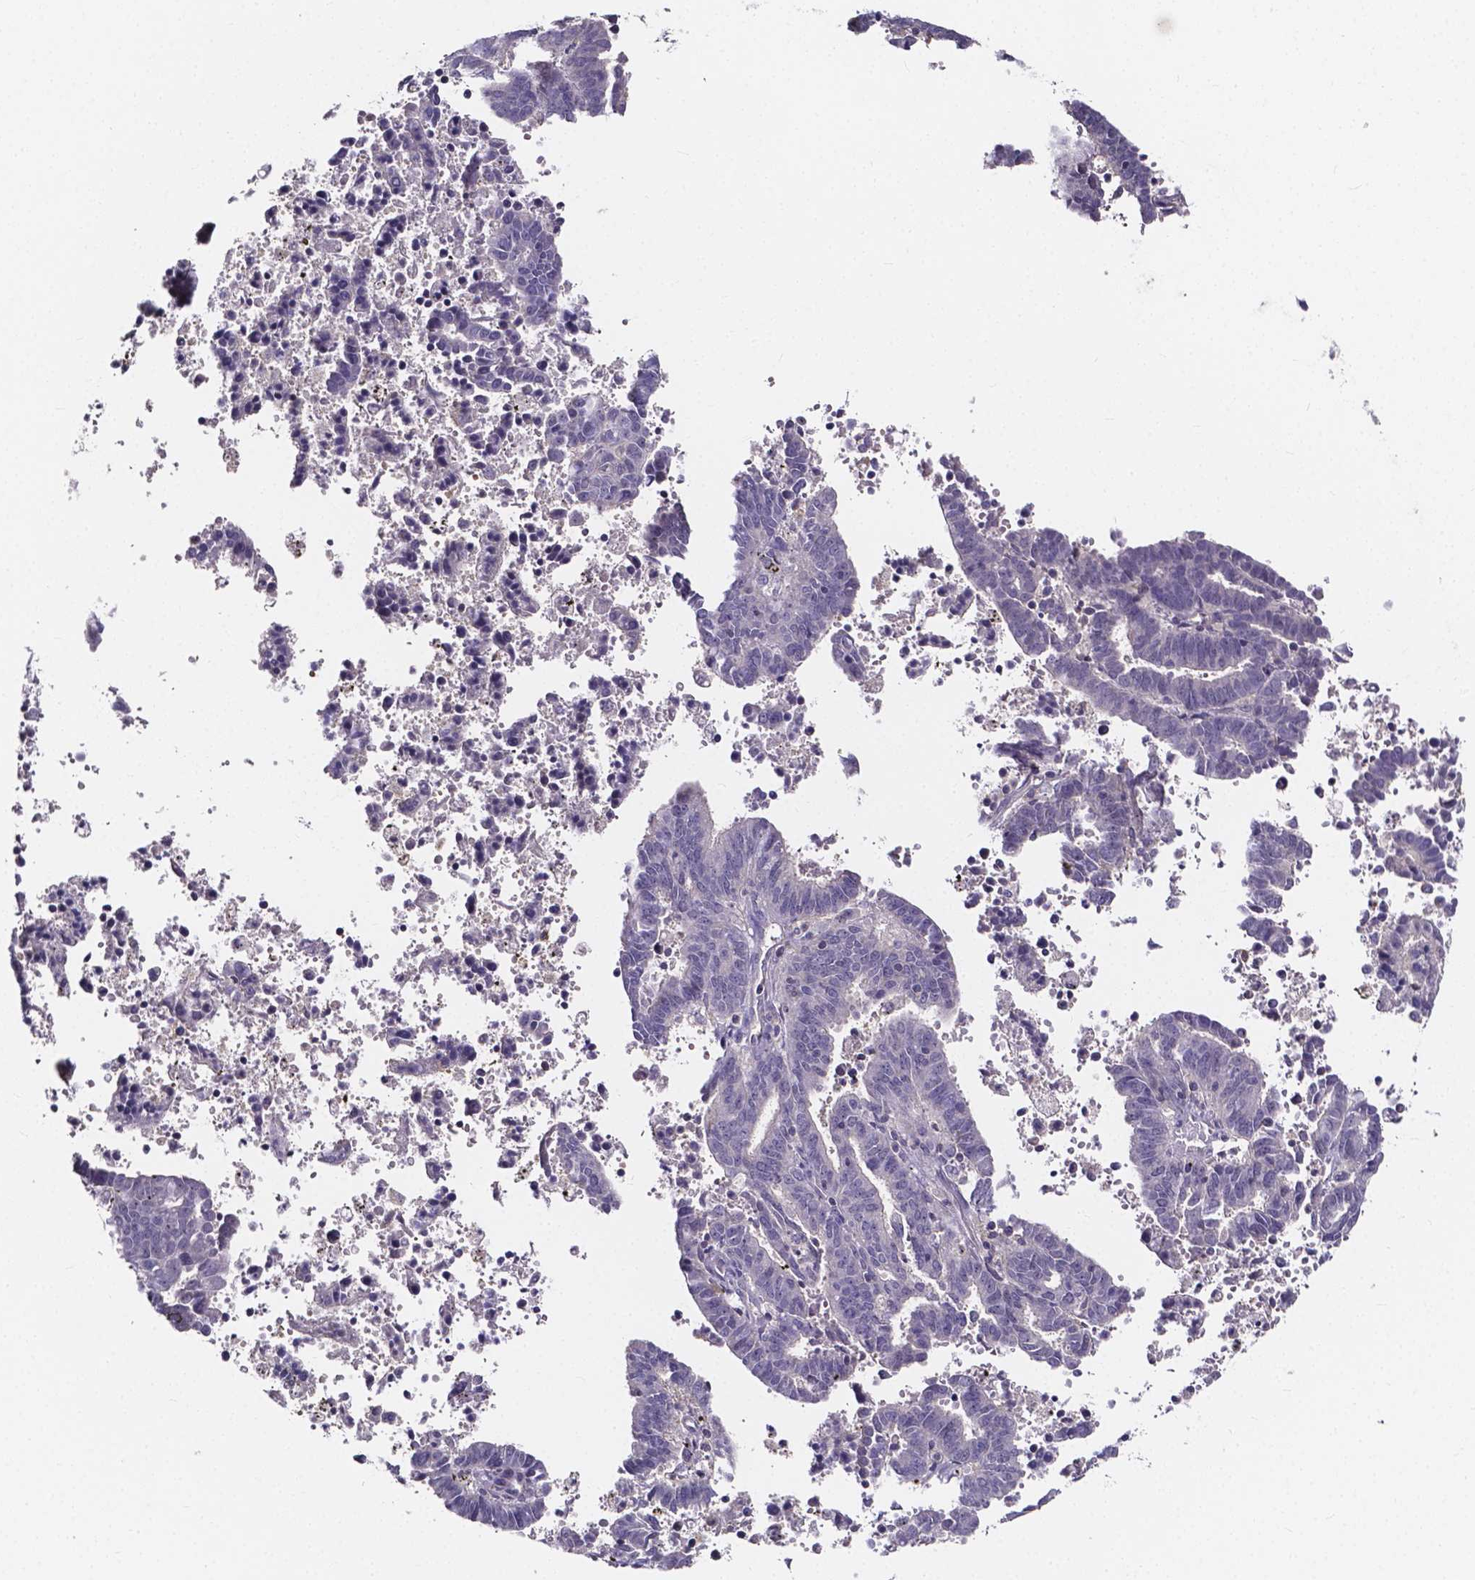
{"staining": {"intensity": "negative", "quantity": "none", "location": "none"}, "tissue": "endometrial cancer", "cell_type": "Tumor cells", "image_type": "cancer", "snomed": [{"axis": "morphology", "description": "Adenocarcinoma, NOS"}, {"axis": "topography", "description": "Uterus"}], "caption": "The micrograph reveals no staining of tumor cells in adenocarcinoma (endometrial).", "gene": "SPOCD1", "patient": {"sex": "female", "age": 83}}